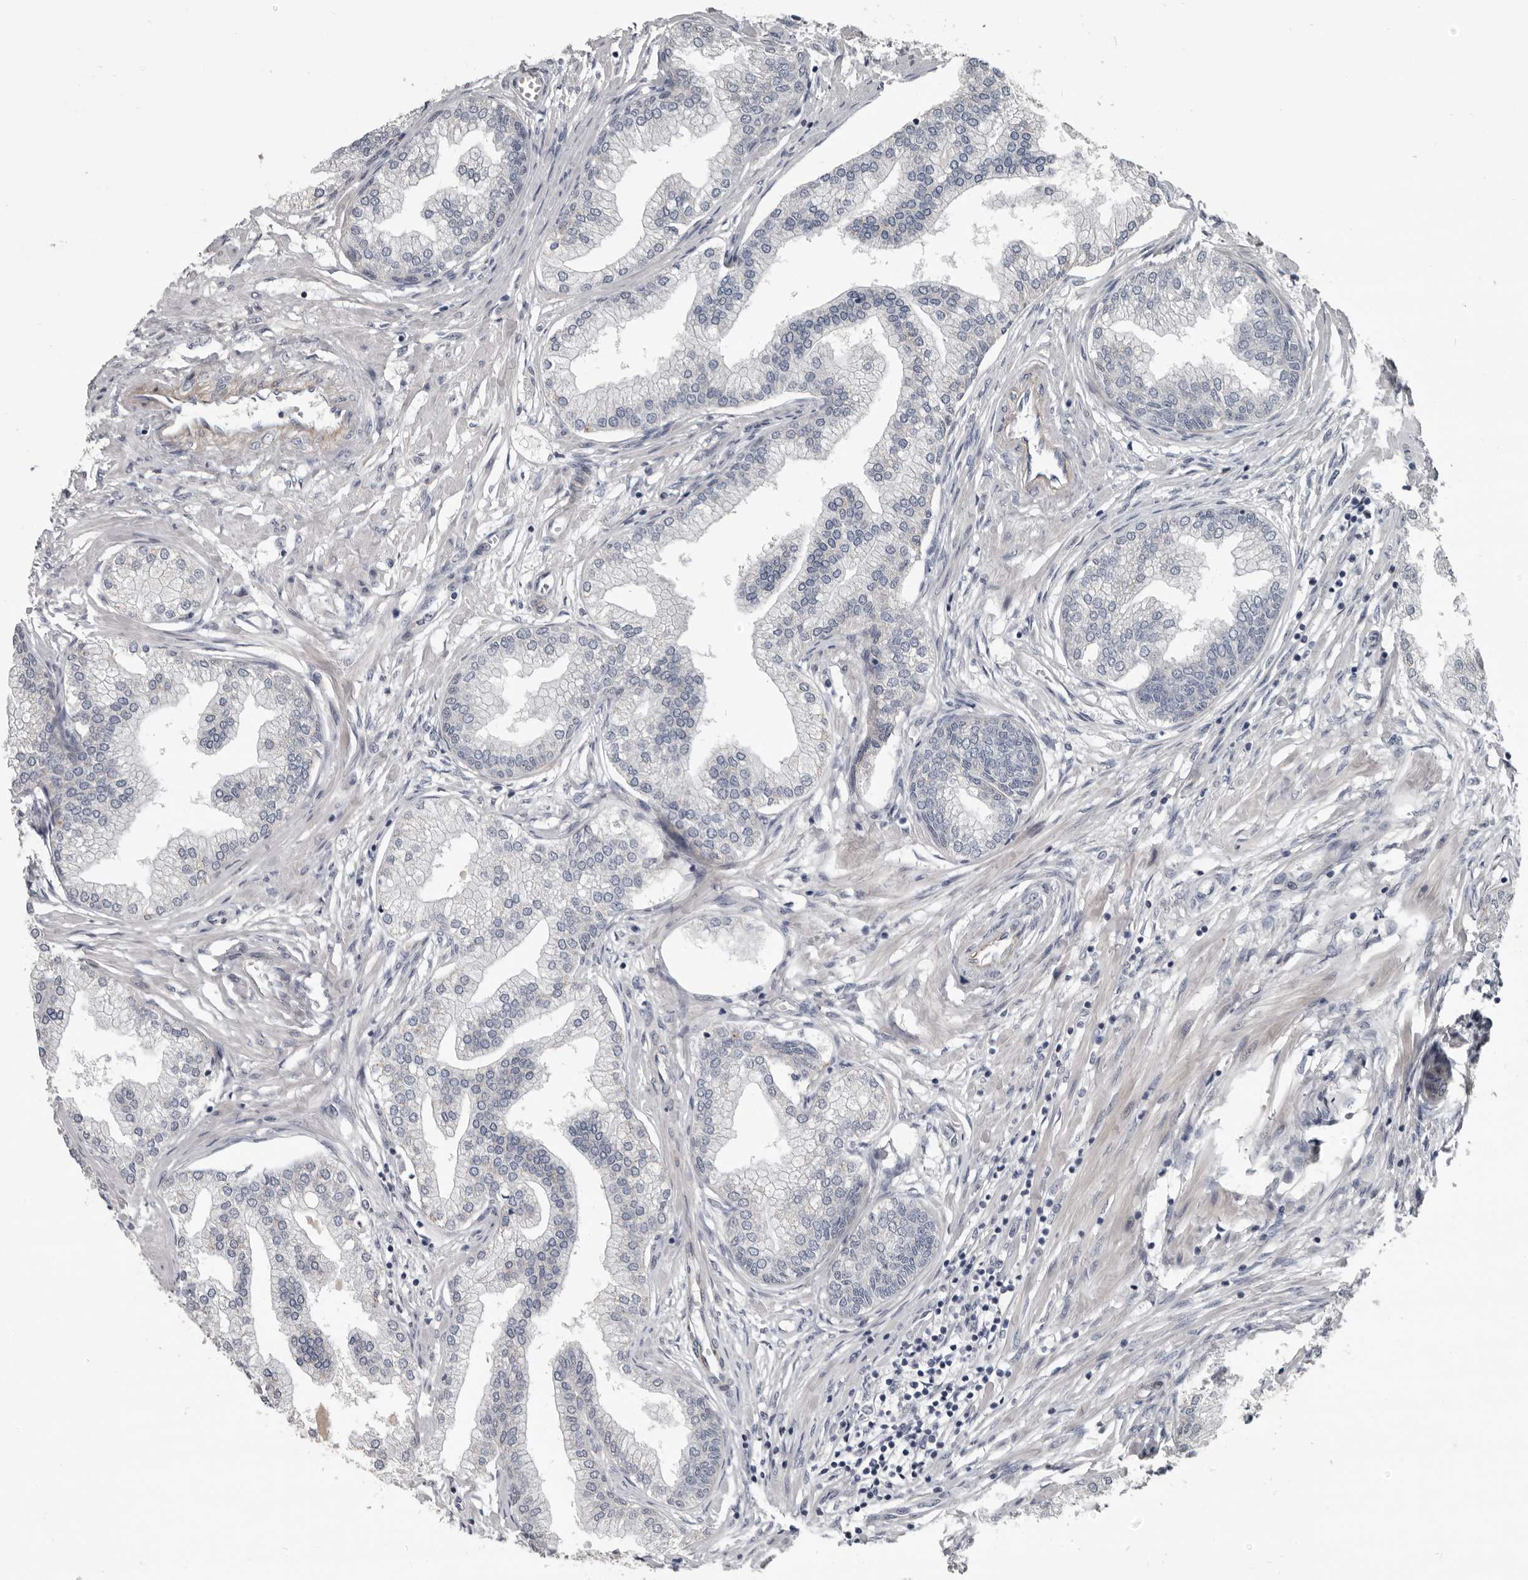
{"staining": {"intensity": "negative", "quantity": "none", "location": "none"}, "tissue": "prostate", "cell_type": "Glandular cells", "image_type": "normal", "snomed": [{"axis": "morphology", "description": "Normal tissue, NOS"}, {"axis": "morphology", "description": "Urothelial carcinoma, Low grade"}, {"axis": "topography", "description": "Urinary bladder"}, {"axis": "topography", "description": "Prostate"}], "caption": "This photomicrograph is of normal prostate stained with immunohistochemistry (IHC) to label a protein in brown with the nuclei are counter-stained blue. There is no positivity in glandular cells. Nuclei are stained in blue.", "gene": "C1orf216", "patient": {"sex": "male", "age": 60}}